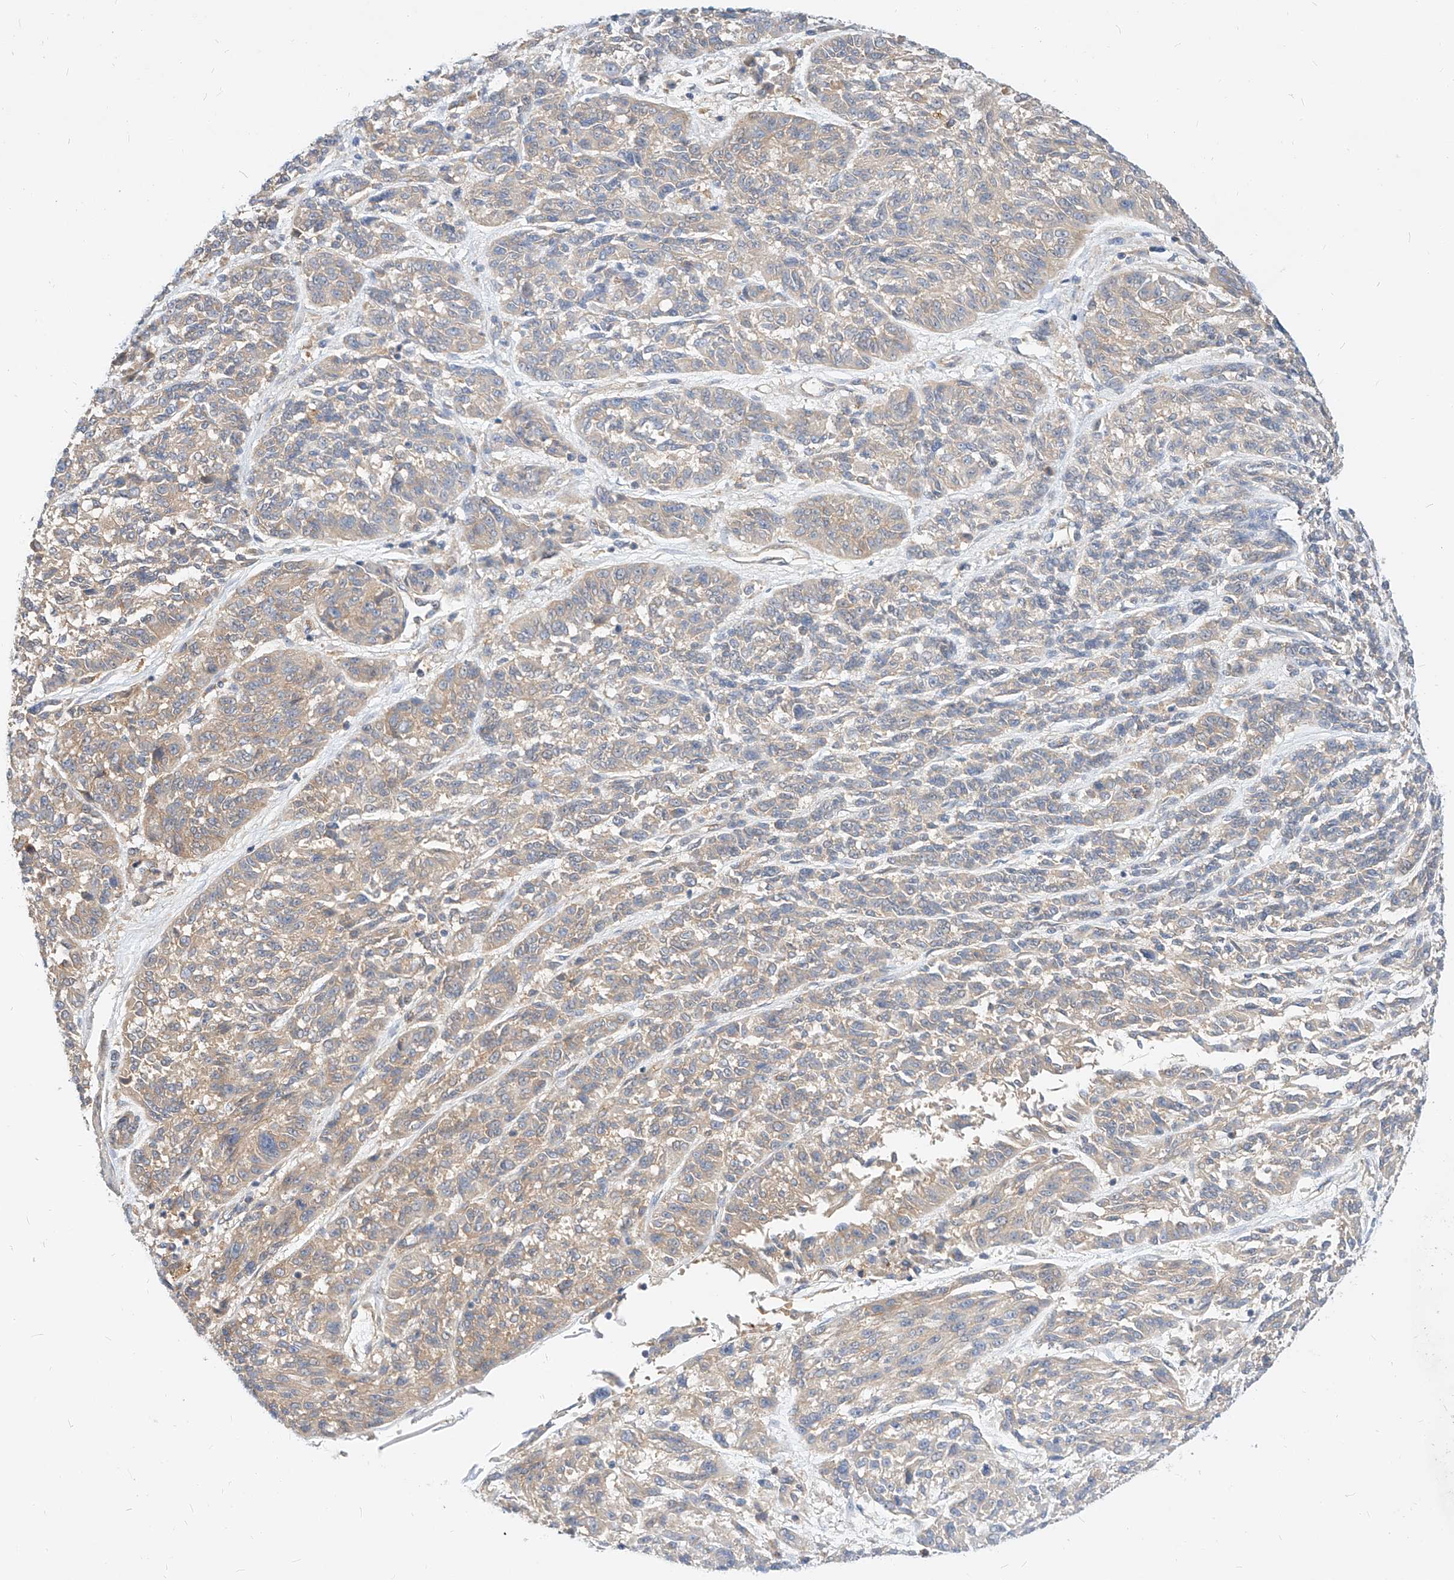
{"staining": {"intensity": "negative", "quantity": "none", "location": "none"}, "tissue": "melanoma", "cell_type": "Tumor cells", "image_type": "cancer", "snomed": [{"axis": "morphology", "description": "Malignant melanoma, NOS"}, {"axis": "topography", "description": "Skin"}], "caption": "The histopathology image reveals no staining of tumor cells in melanoma.", "gene": "NFAM1", "patient": {"sex": "male", "age": 53}}